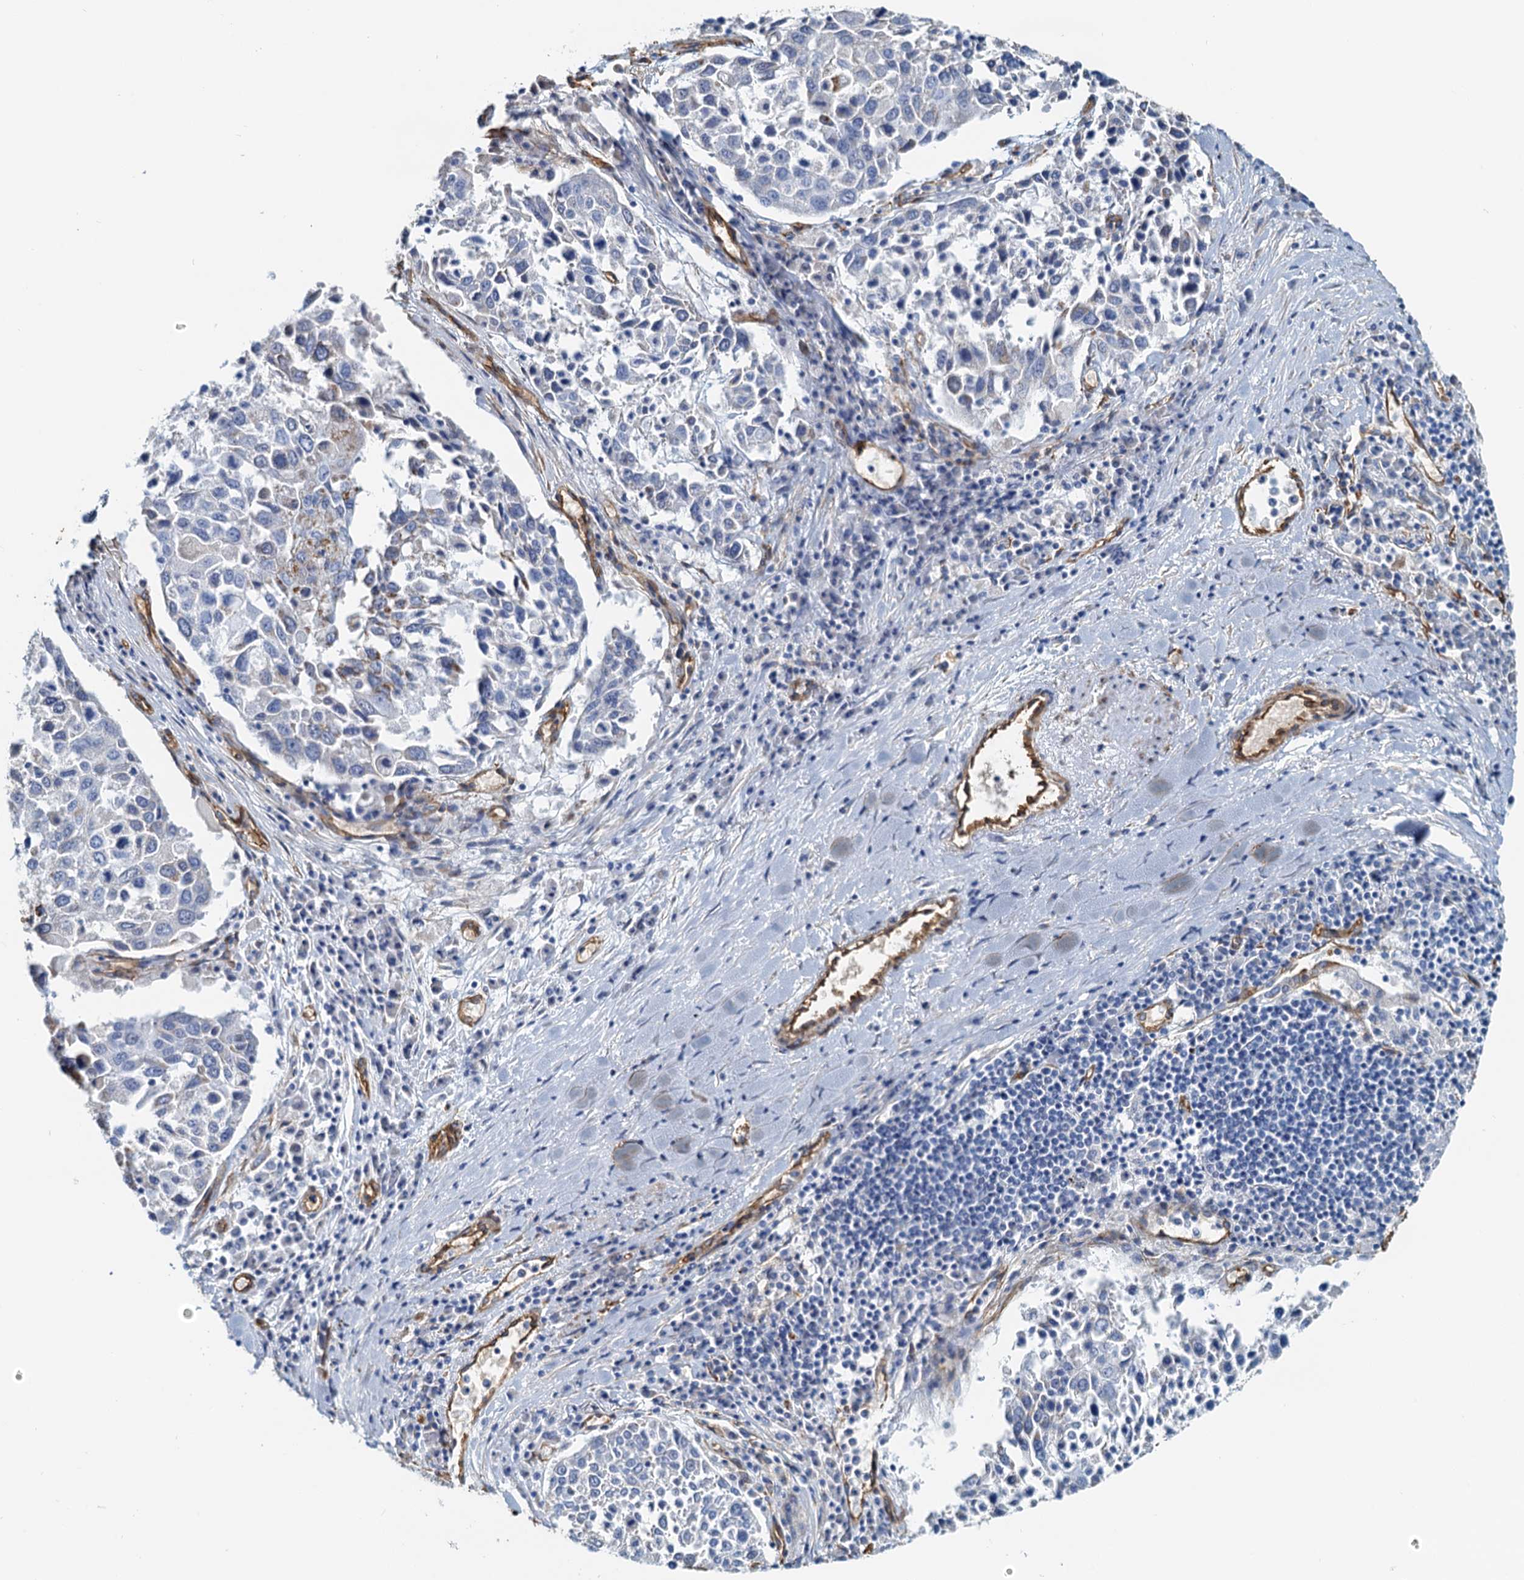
{"staining": {"intensity": "negative", "quantity": "none", "location": "none"}, "tissue": "lung cancer", "cell_type": "Tumor cells", "image_type": "cancer", "snomed": [{"axis": "morphology", "description": "Squamous cell carcinoma, NOS"}, {"axis": "topography", "description": "Lung"}], "caption": "This is a photomicrograph of immunohistochemistry staining of lung cancer, which shows no positivity in tumor cells. (Brightfield microscopy of DAB IHC at high magnification).", "gene": "DGKG", "patient": {"sex": "male", "age": 65}}